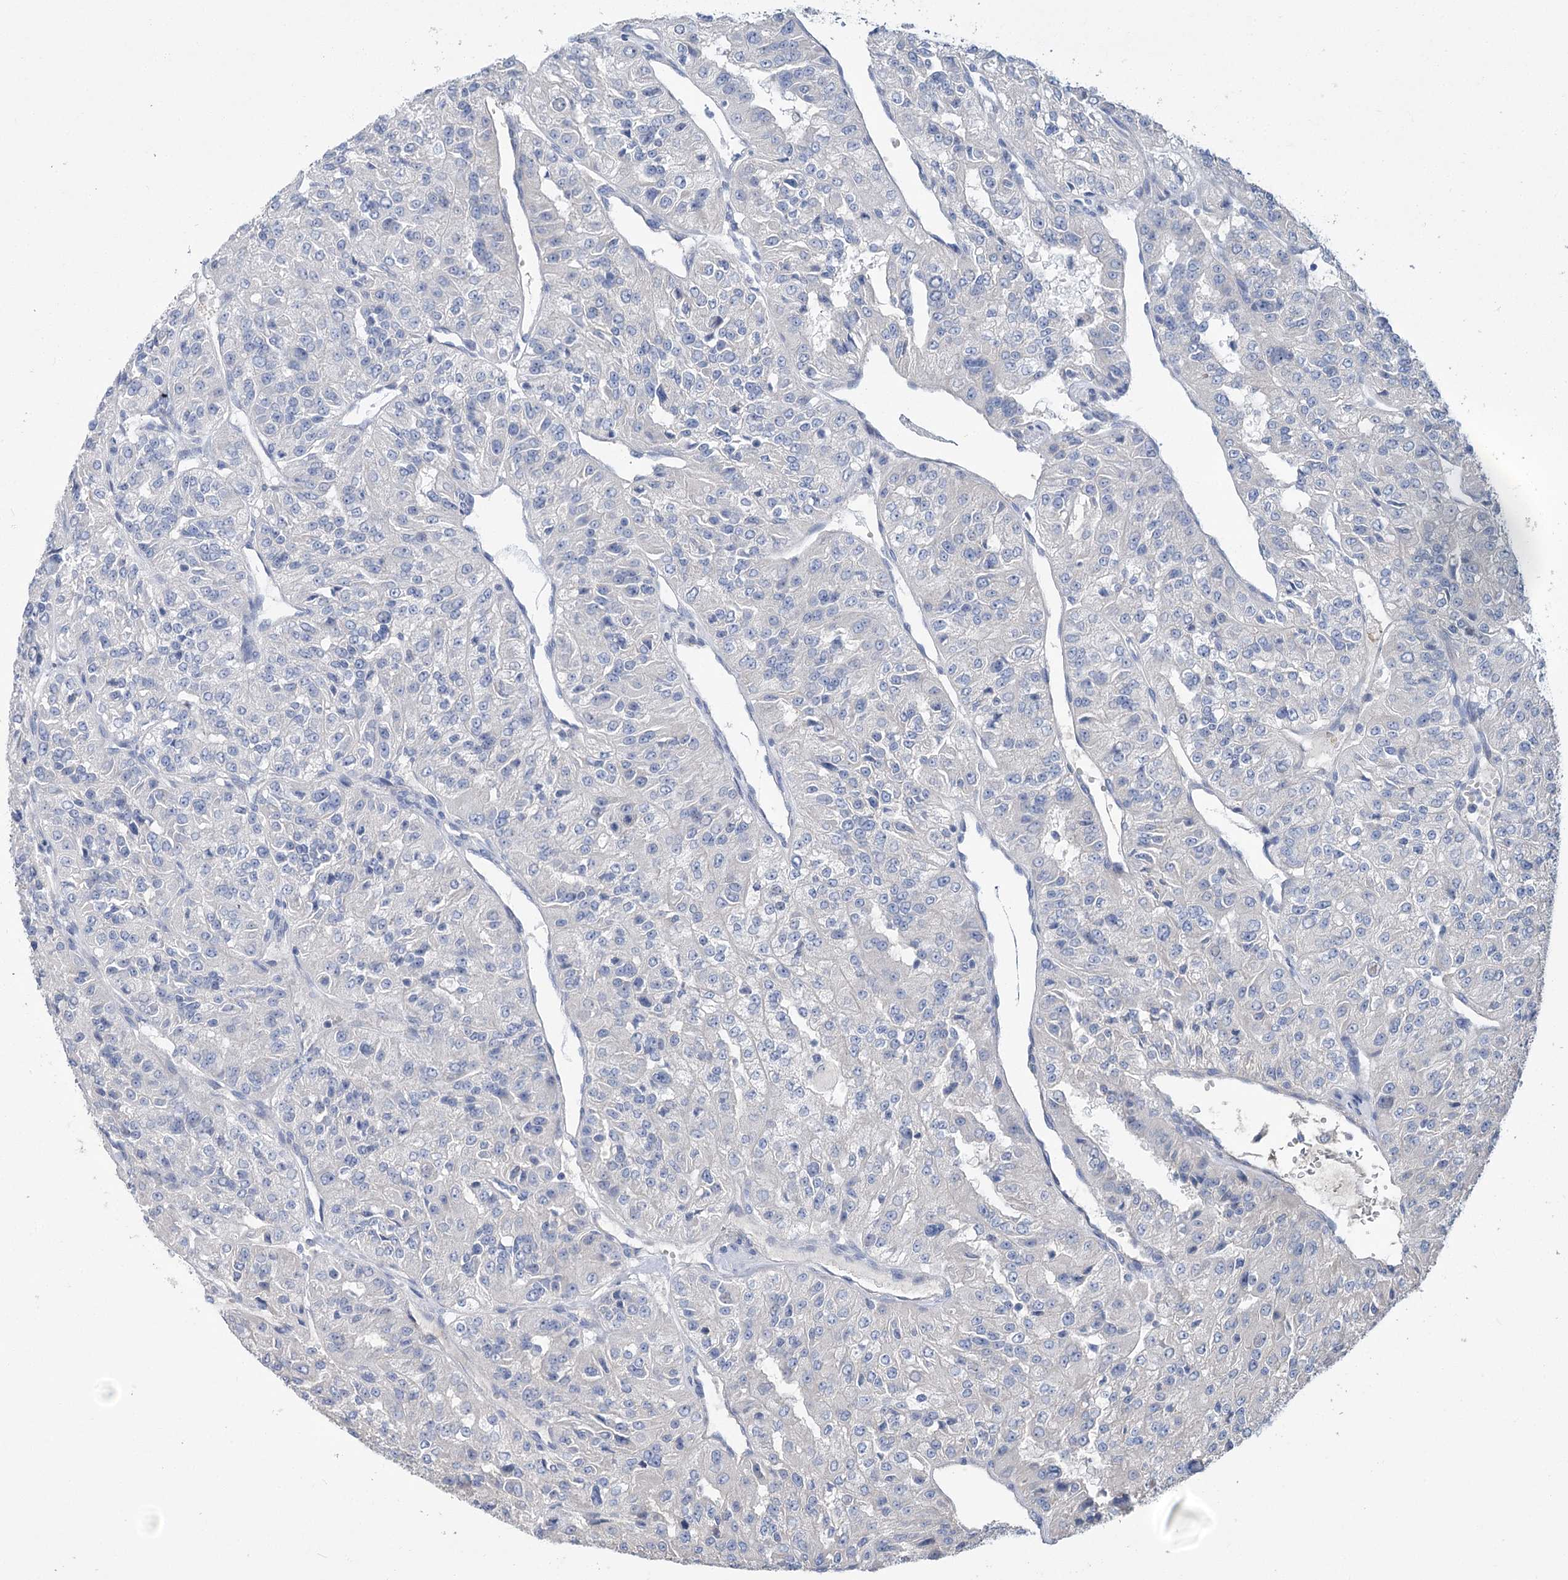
{"staining": {"intensity": "negative", "quantity": "none", "location": "none"}, "tissue": "renal cancer", "cell_type": "Tumor cells", "image_type": "cancer", "snomed": [{"axis": "morphology", "description": "Adenocarcinoma, NOS"}, {"axis": "topography", "description": "Kidney"}], "caption": "DAB immunohistochemical staining of renal cancer shows no significant staining in tumor cells. (DAB immunohistochemistry (IHC), high magnification).", "gene": "SLC9A3", "patient": {"sex": "female", "age": 63}}